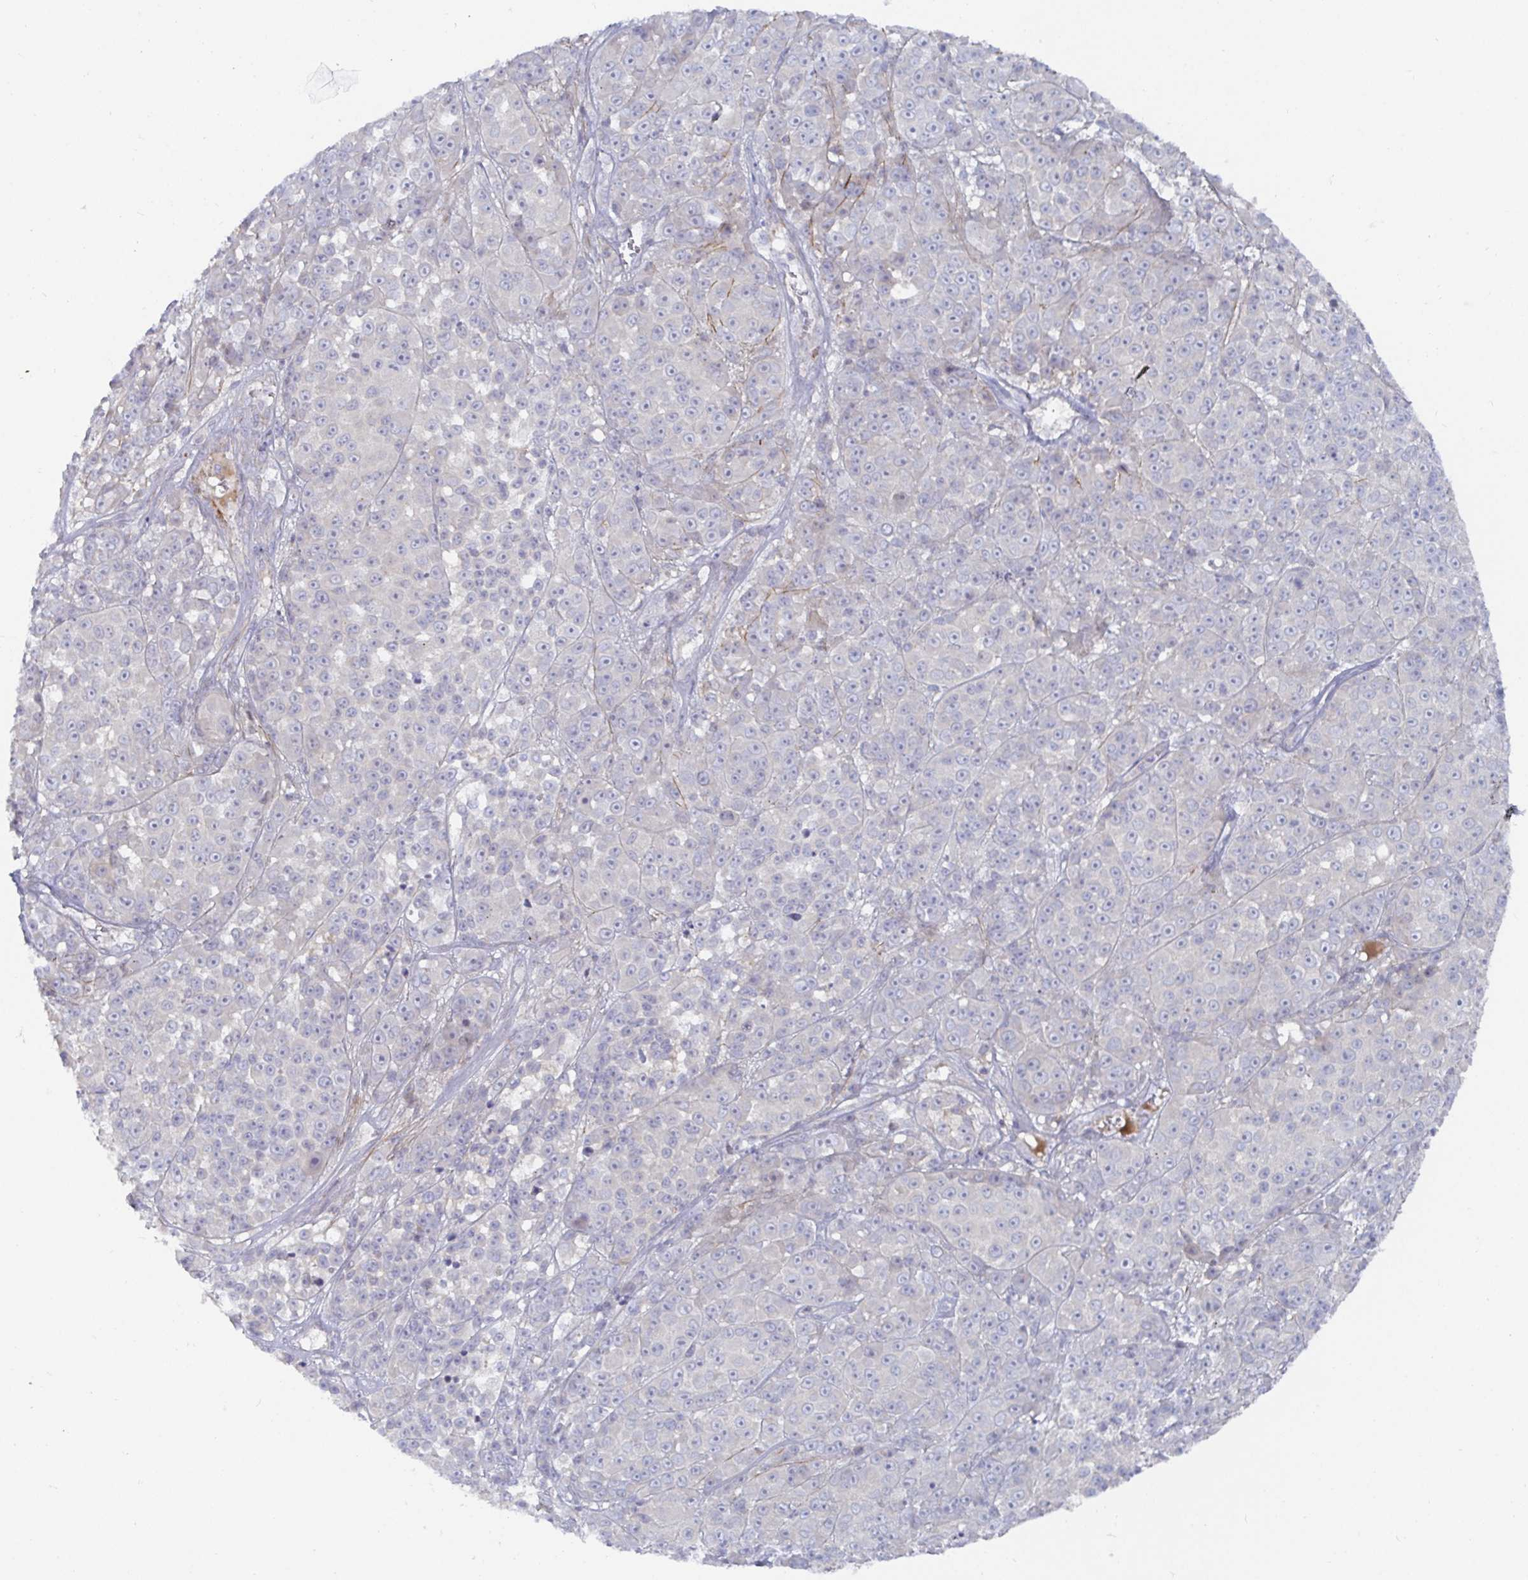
{"staining": {"intensity": "negative", "quantity": "none", "location": "none"}, "tissue": "melanoma", "cell_type": "Tumor cells", "image_type": "cancer", "snomed": [{"axis": "morphology", "description": "Malignant melanoma, NOS"}, {"axis": "topography", "description": "Skin"}, {"axis": "topography", "description": "Skin of back"}], "caption": "An immunohistochemistry histopathology image of malignant melanoma is shown. There is no staining in tumor cells of malignant melanoma. (DAB (3,3'-diaminobenzidine) immunohistochemistry (IHC), high magnification).", "gene": "SSH2", "patient": {"sex": "male", "age": 91}}